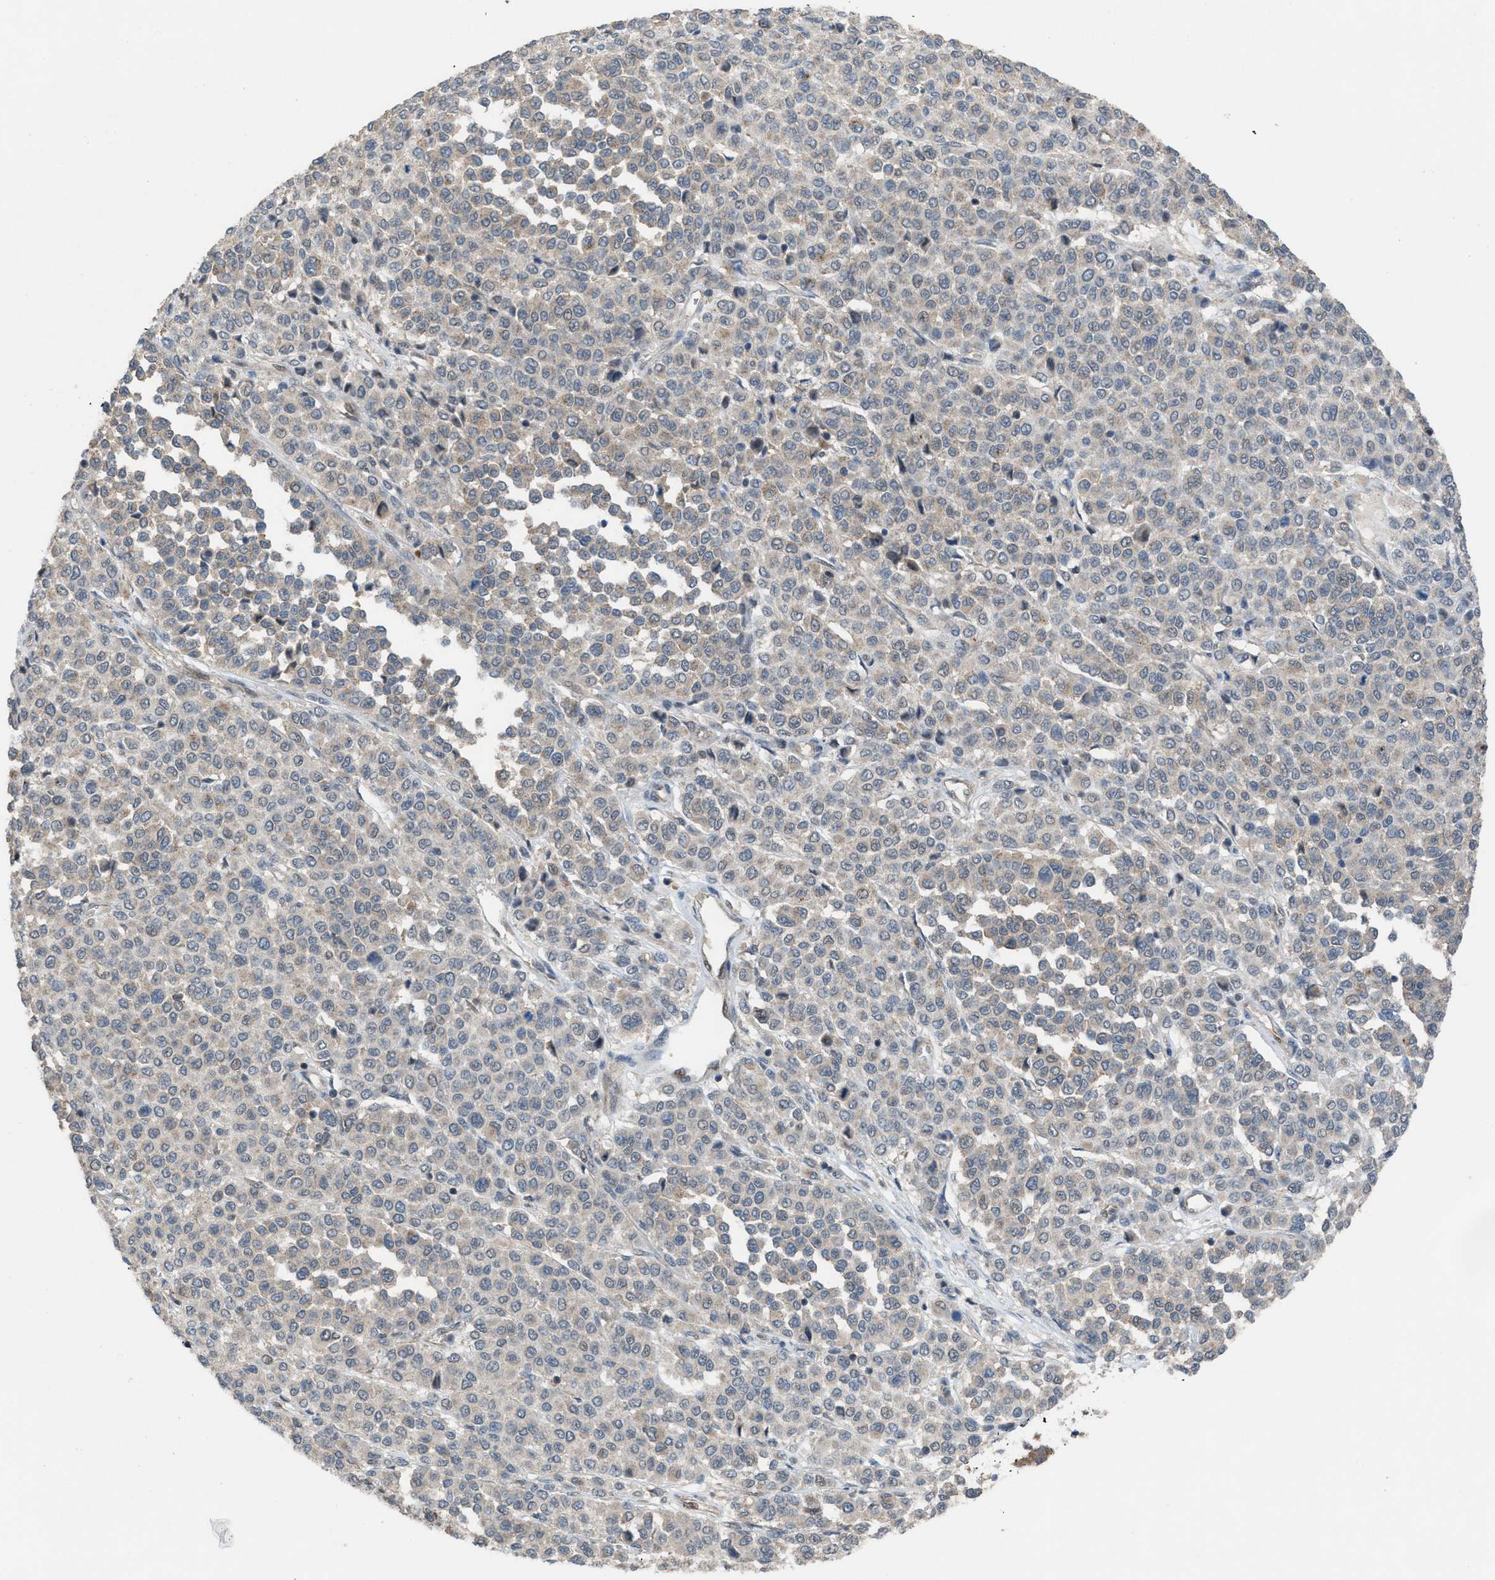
{"staining": {"intensity": "weak", "quantity": "<25%", "location": "cytoplasmic/membranous"}, "tissue": "melanoma", "cell_type": "Tumor cells", "image_type": "cancer", "snomed": [{"axis": "morphology", "description": "Malignant melanoma, Metastatic site"}, {"axis": "topography", "description": "Pancreas"}], "caption": "The immunohistochemistry image has no significant expression in tumor cells of melanoma tissue.", "gene": "PLAA", "patient": {"sex": "female", "age": 30}}